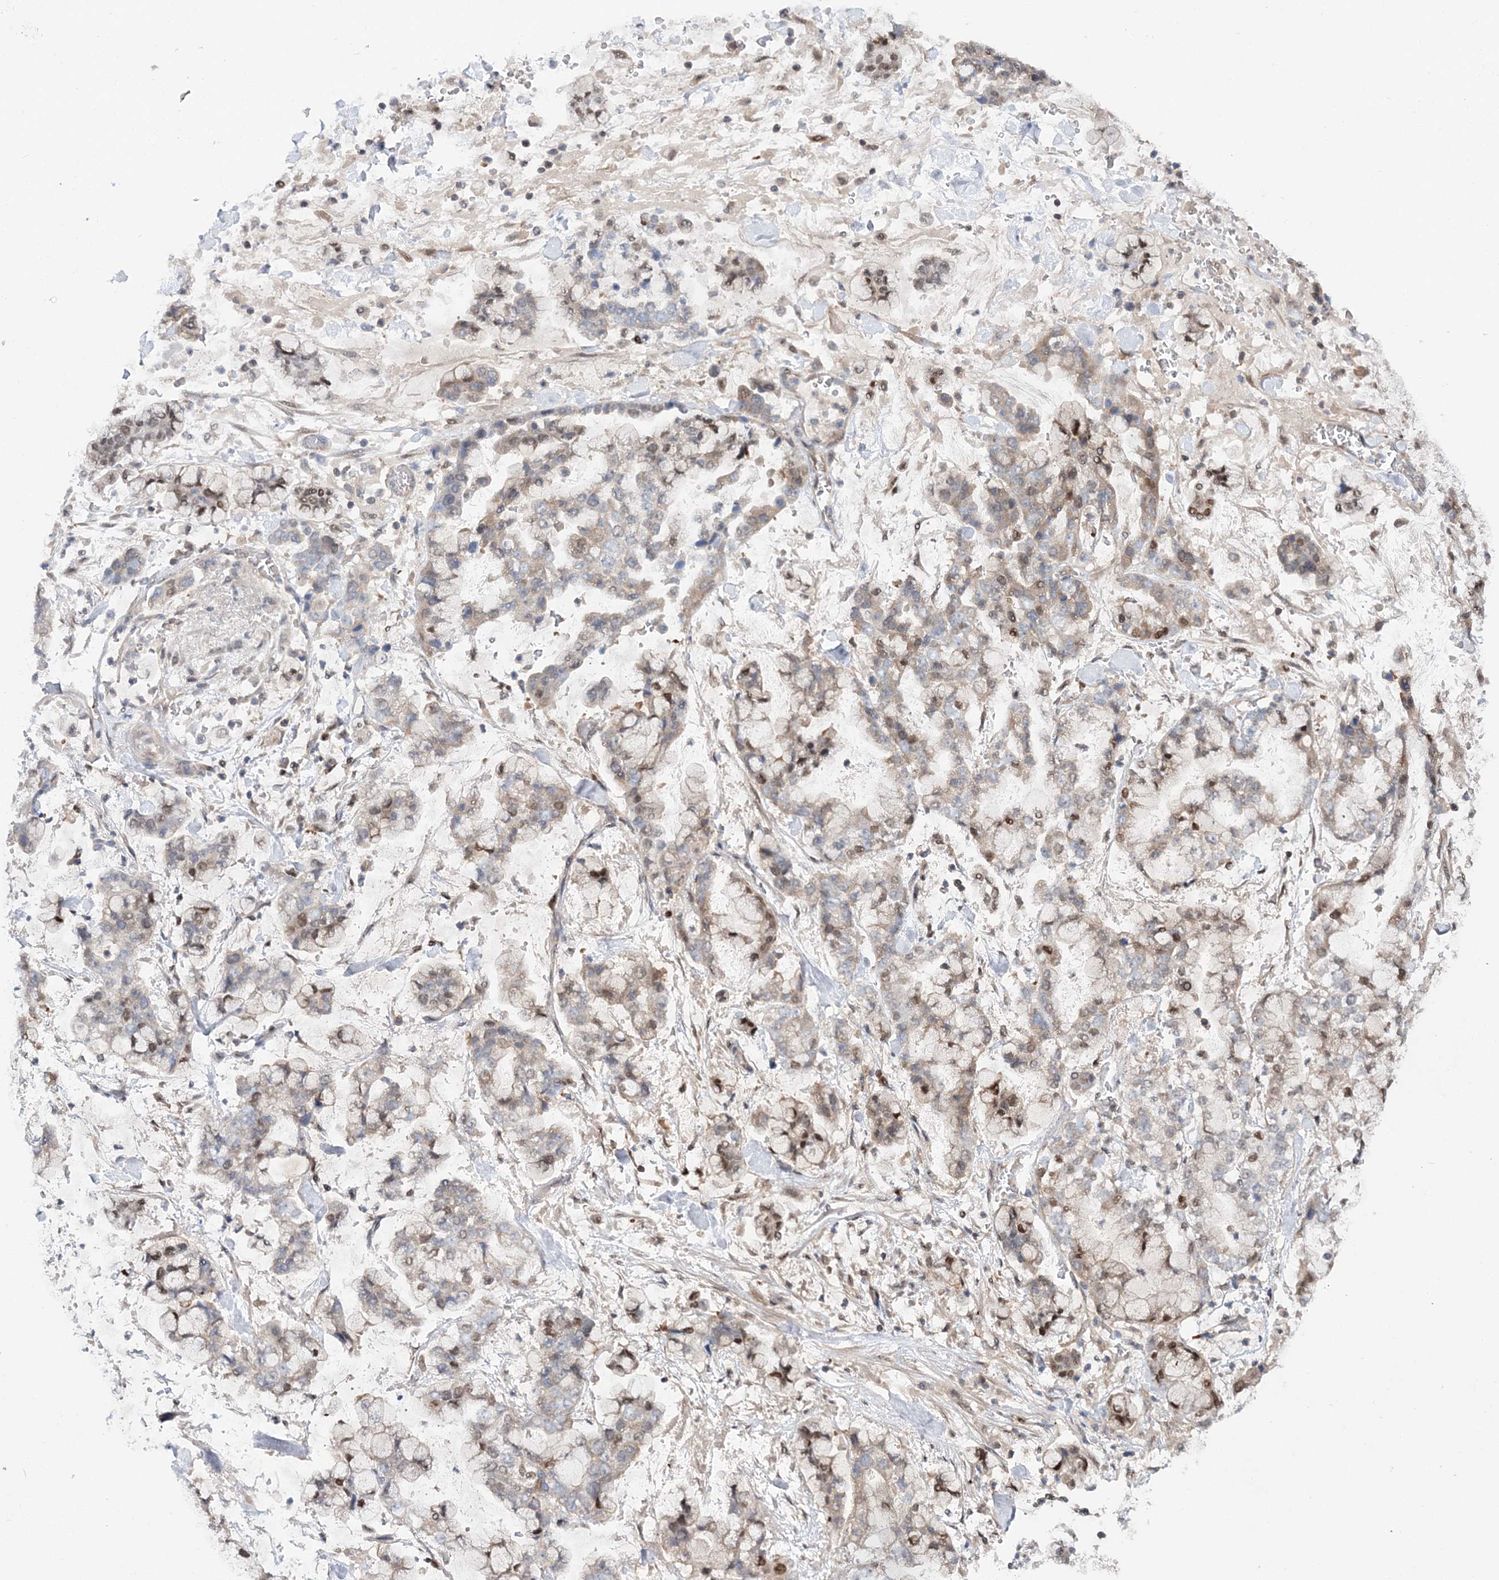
{"staining": {"intensity": "moderate", "quantity": "25%-75%", "location": "cytoplasmic/membranous,nuclear"}, "tissue": "stomach cancer", "cell_type": "Tumor cells", "image_type": "cancer", "snomed": [{"axis": "morphology", "description": "Normal tissue, NOS"}, {"axis": "morphology", "description": "Adenocarcinoma, NOS"}, {"axis": "topography", "description": "Stomach, upper"}, {"axis": "topography", "description": "Stomach"}], "caption": "Human stomach cancer (adenocarcinoma) stained for a protein (brown) demonstrates moderate cytoplasmic/membranous and nuclear positive expression in approximately 25%-75% of tumor cells.", "gene": "NIF3L1", "patient": {"sex": "male", "age": 76}}